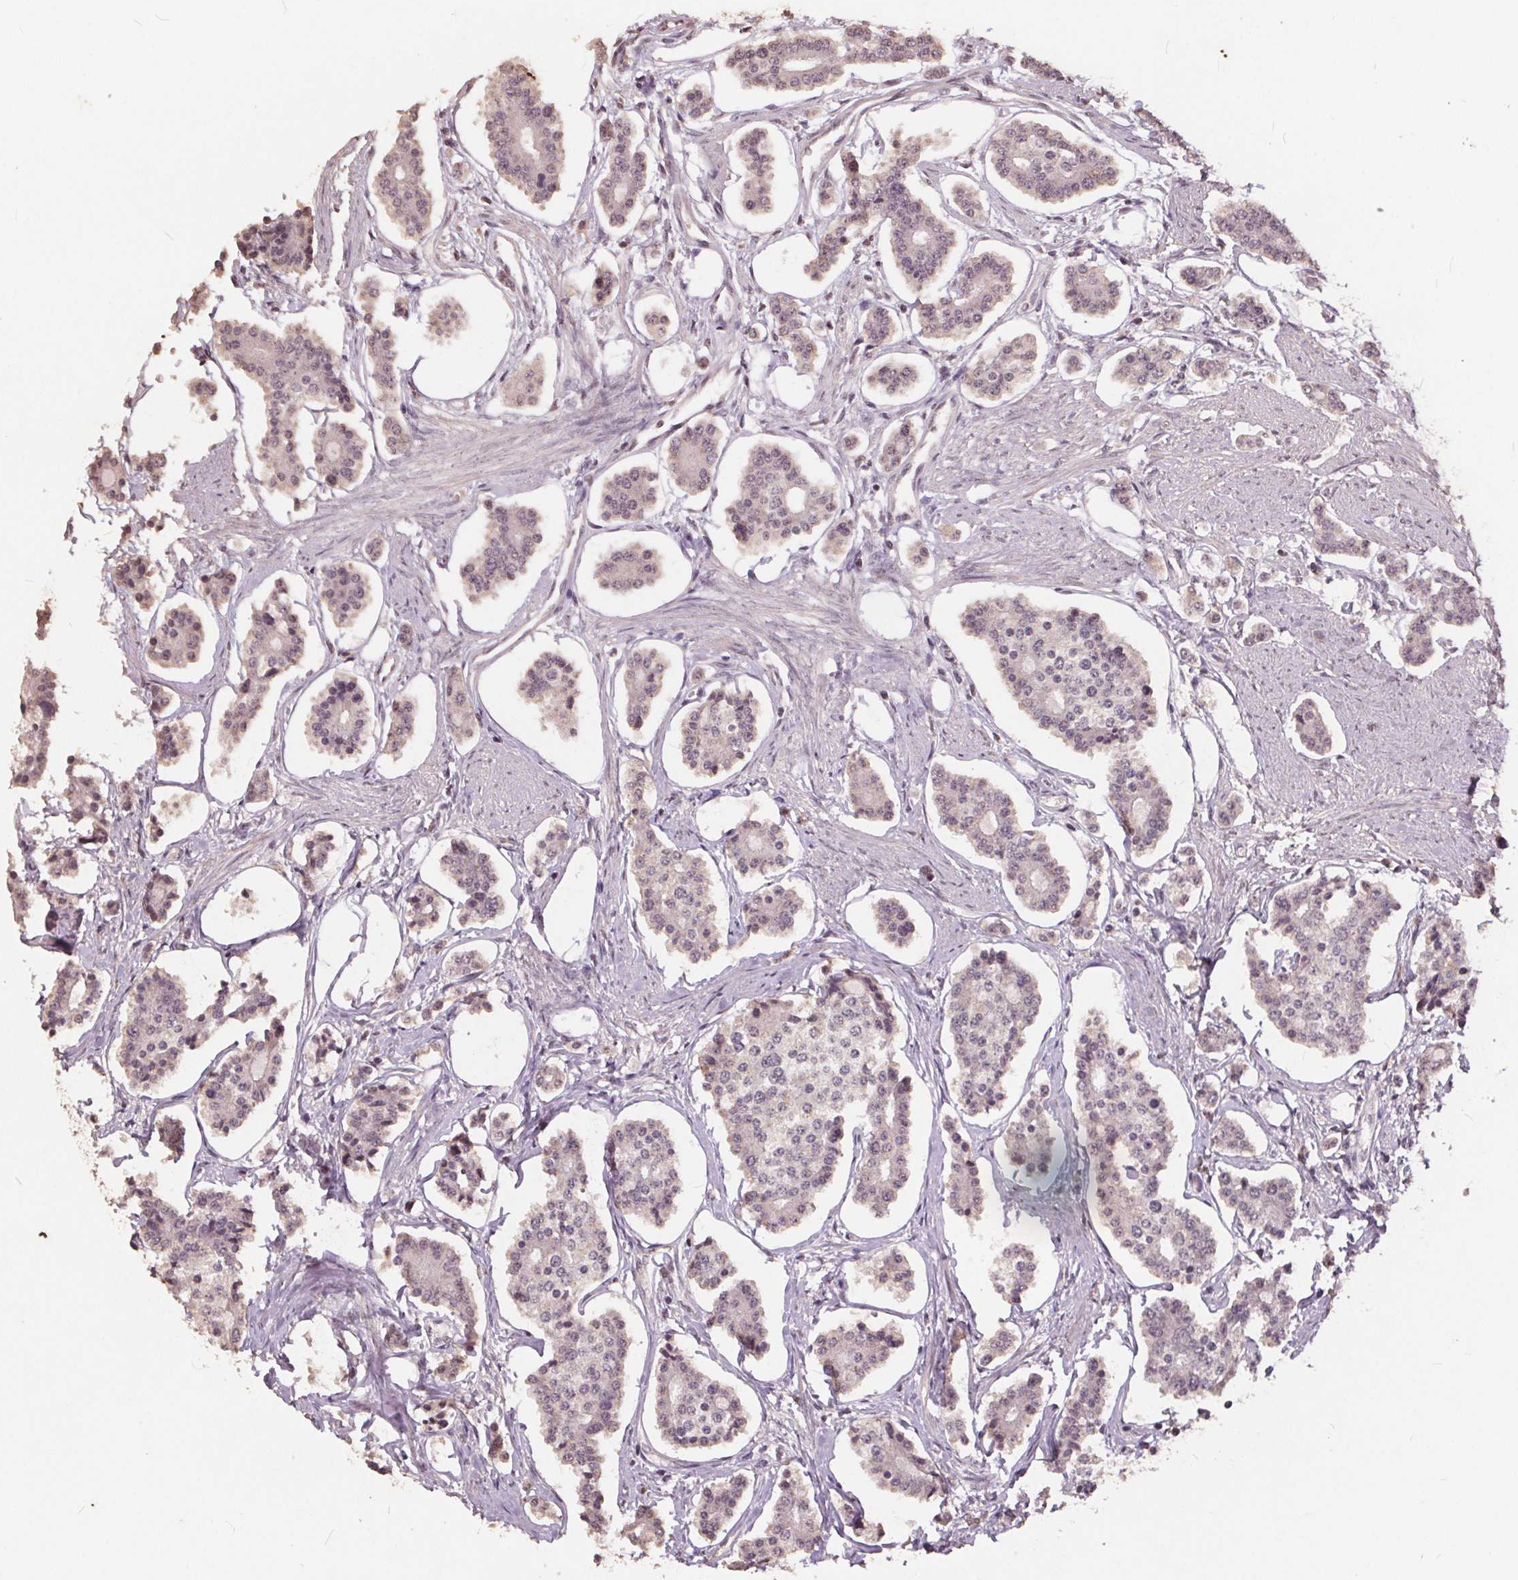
{"staining": {"intensity": "weak", "quantity": "<25%", "location": "nuclear"}, "tissue": "carcinoid", "cell_type": "Tumor cells", "image_type": "cancer", "snomed": [{"axis": "morphology", "description": "Carcinoid, malignant, NOS"}, {"axis": "topography", "description": "Small intestine"}], "caption": "A micrograph of carcinoid (malignant) stained for a protein shows no brown staining in tumor cells. The staining is performed using DAB (3,3'-diaminobenzidine) brown chromogen with nuclei counter-stained in using hematoxylin.", "gene": "DNMT3B", "patient": {"sex": "female", "age": 65}}